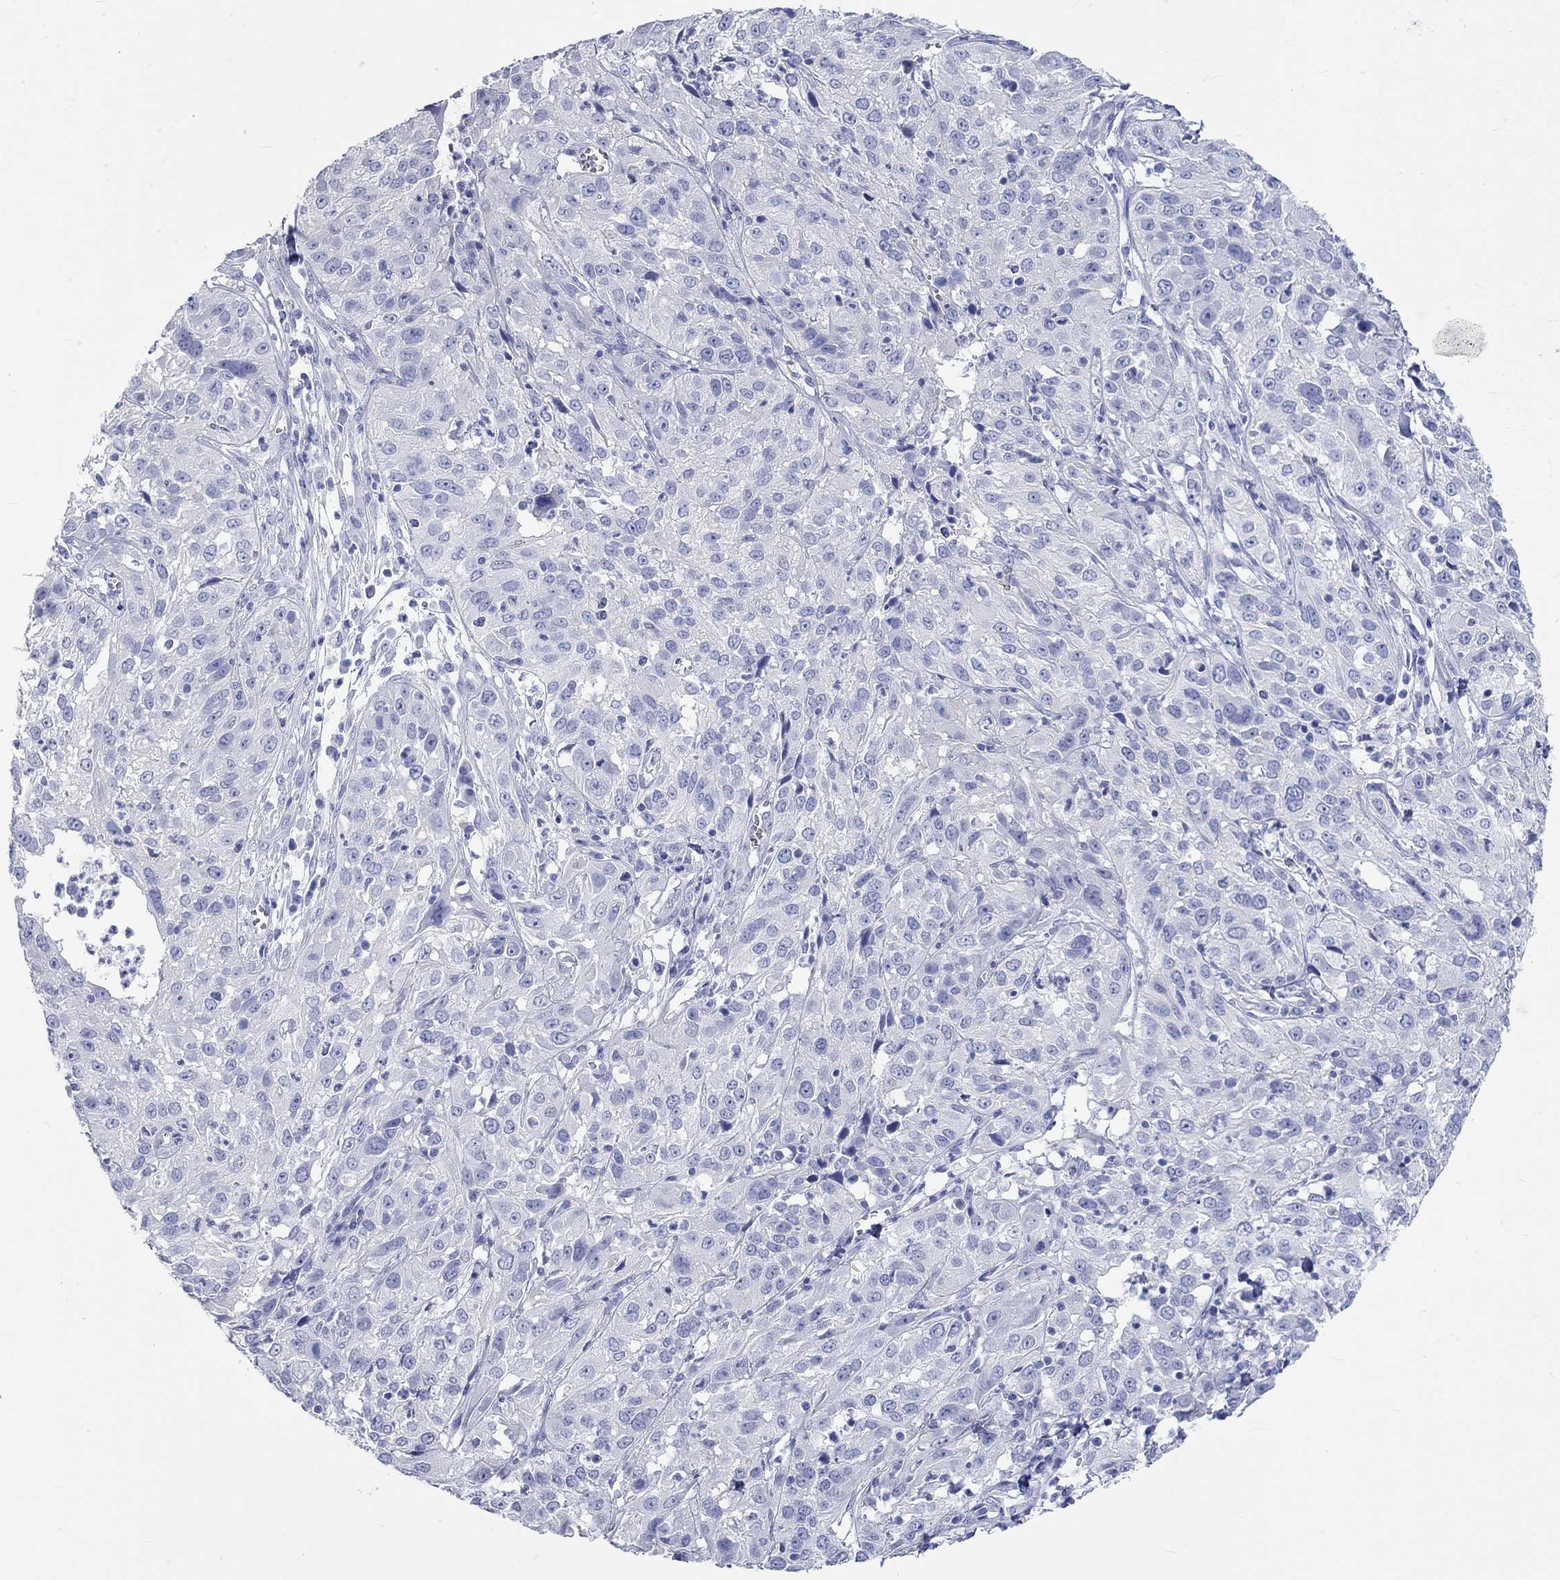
{"staining": {"intensity": "negative", "quantity": "none", "location": "none"}, "tissue": "cervical cancer", "cell_type": "Tumor cells", "image_type": "cancer", "snomed": [{"axis": "morphology", "description": "Squamous cell carcinoma, NOS"}, {"axis": "topography", "description": "Cervix"}], "caption": "Squamous cell carcinoma (cervical) was stained to show a protein in brown. There is no significant positivity in tumor cells.", "gene": "SPATA9", "patient": {"sex": "female", "age": 32}}